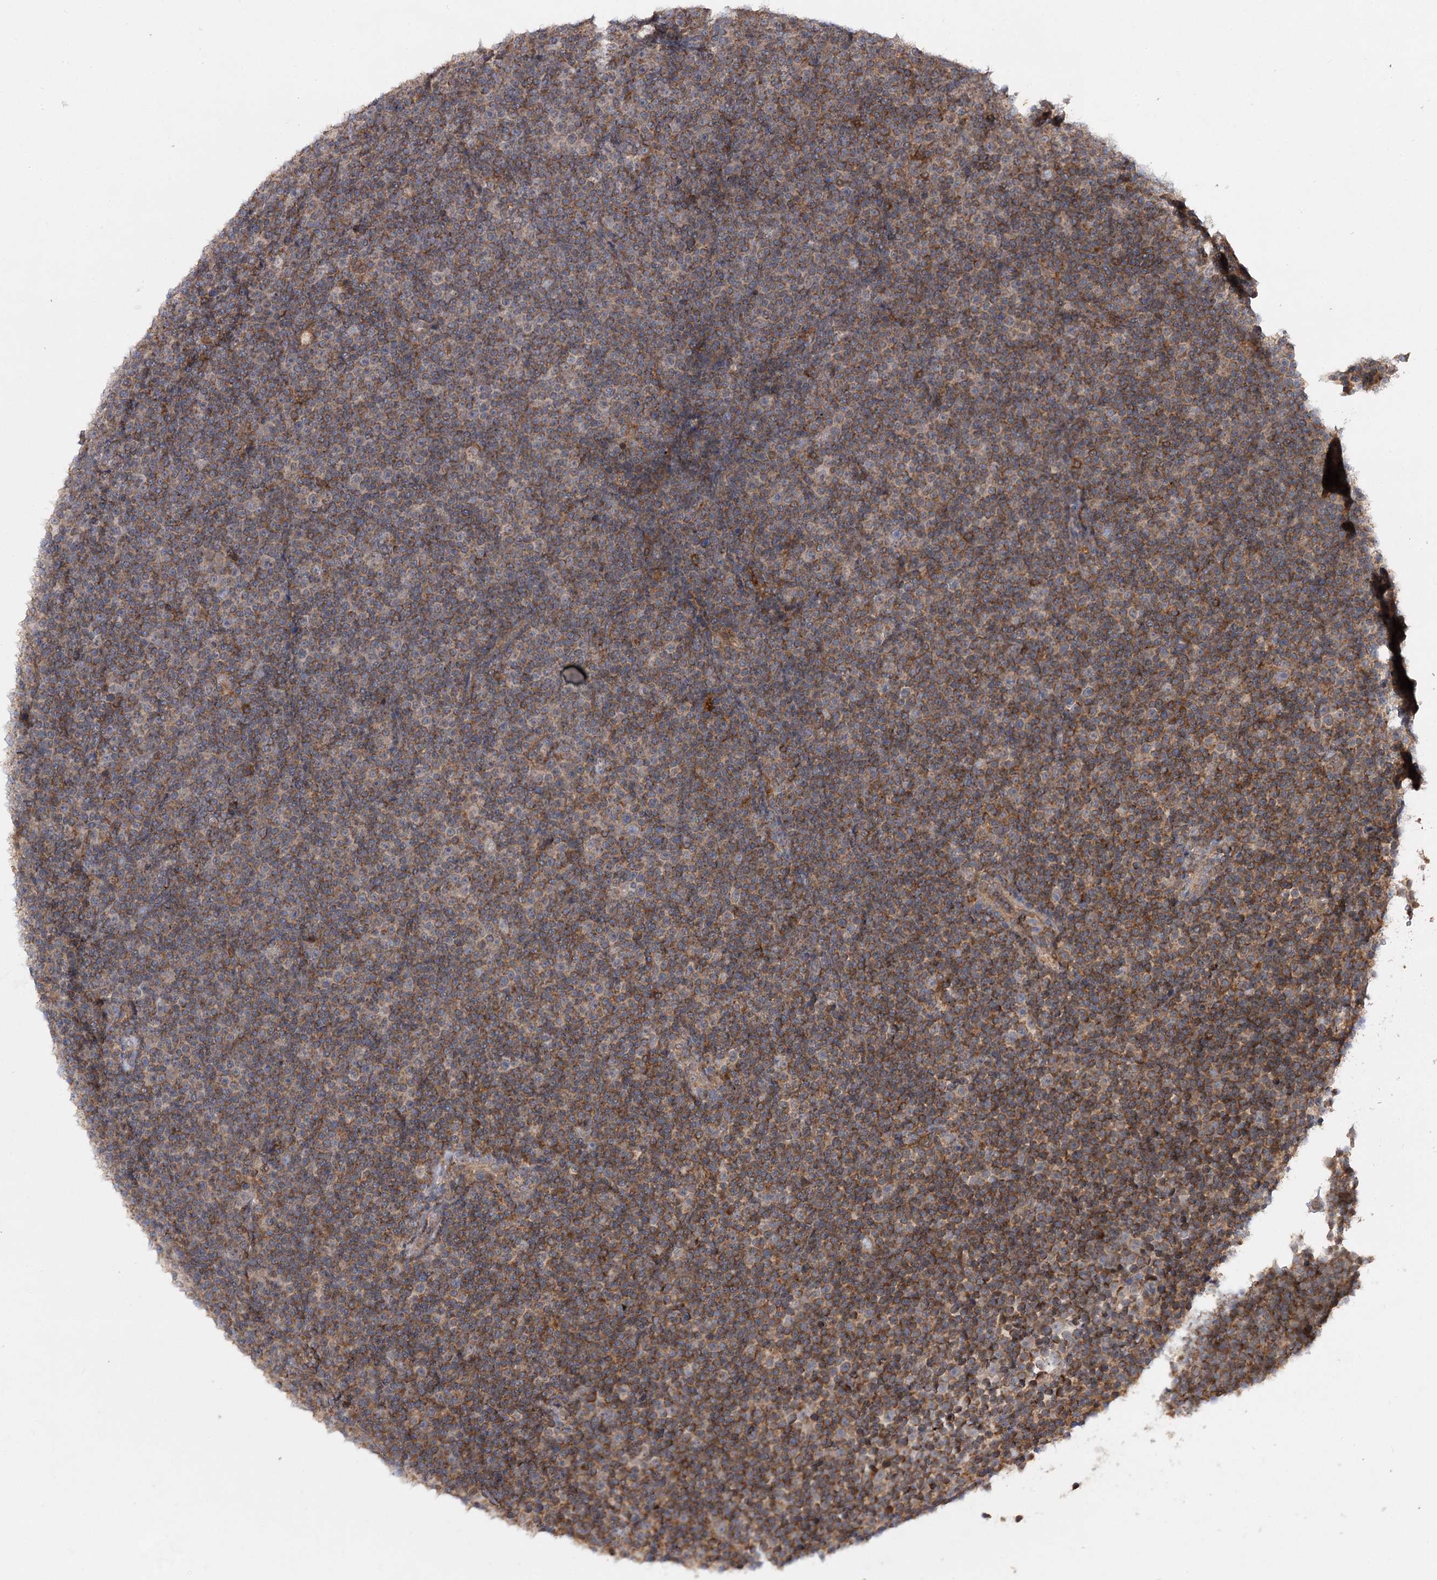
{"staining": {"intensity": "moderate", "quantity": ">75%", "location": "cytoplasmic/membranous"}, "tissue": "lymphoma", "cell_type": "Tumor cells", "image_type": "cancer", "snomed": [{"axis": "morphology", "description": "Malignant lymphoma, non-Hodgkin's type, Low grade"}, {"axis": "topography", "description": "Lymph node"}], "caption": "Protein analysis of low-grade malignant lymphoma, non-Hodgkin's type tissue demonstrates moderate cytoplasmic/membranous positivity in about >75% of tumor cells.", "gene": "MINDY3", "patient": {"sex": "female", "age": 67}}